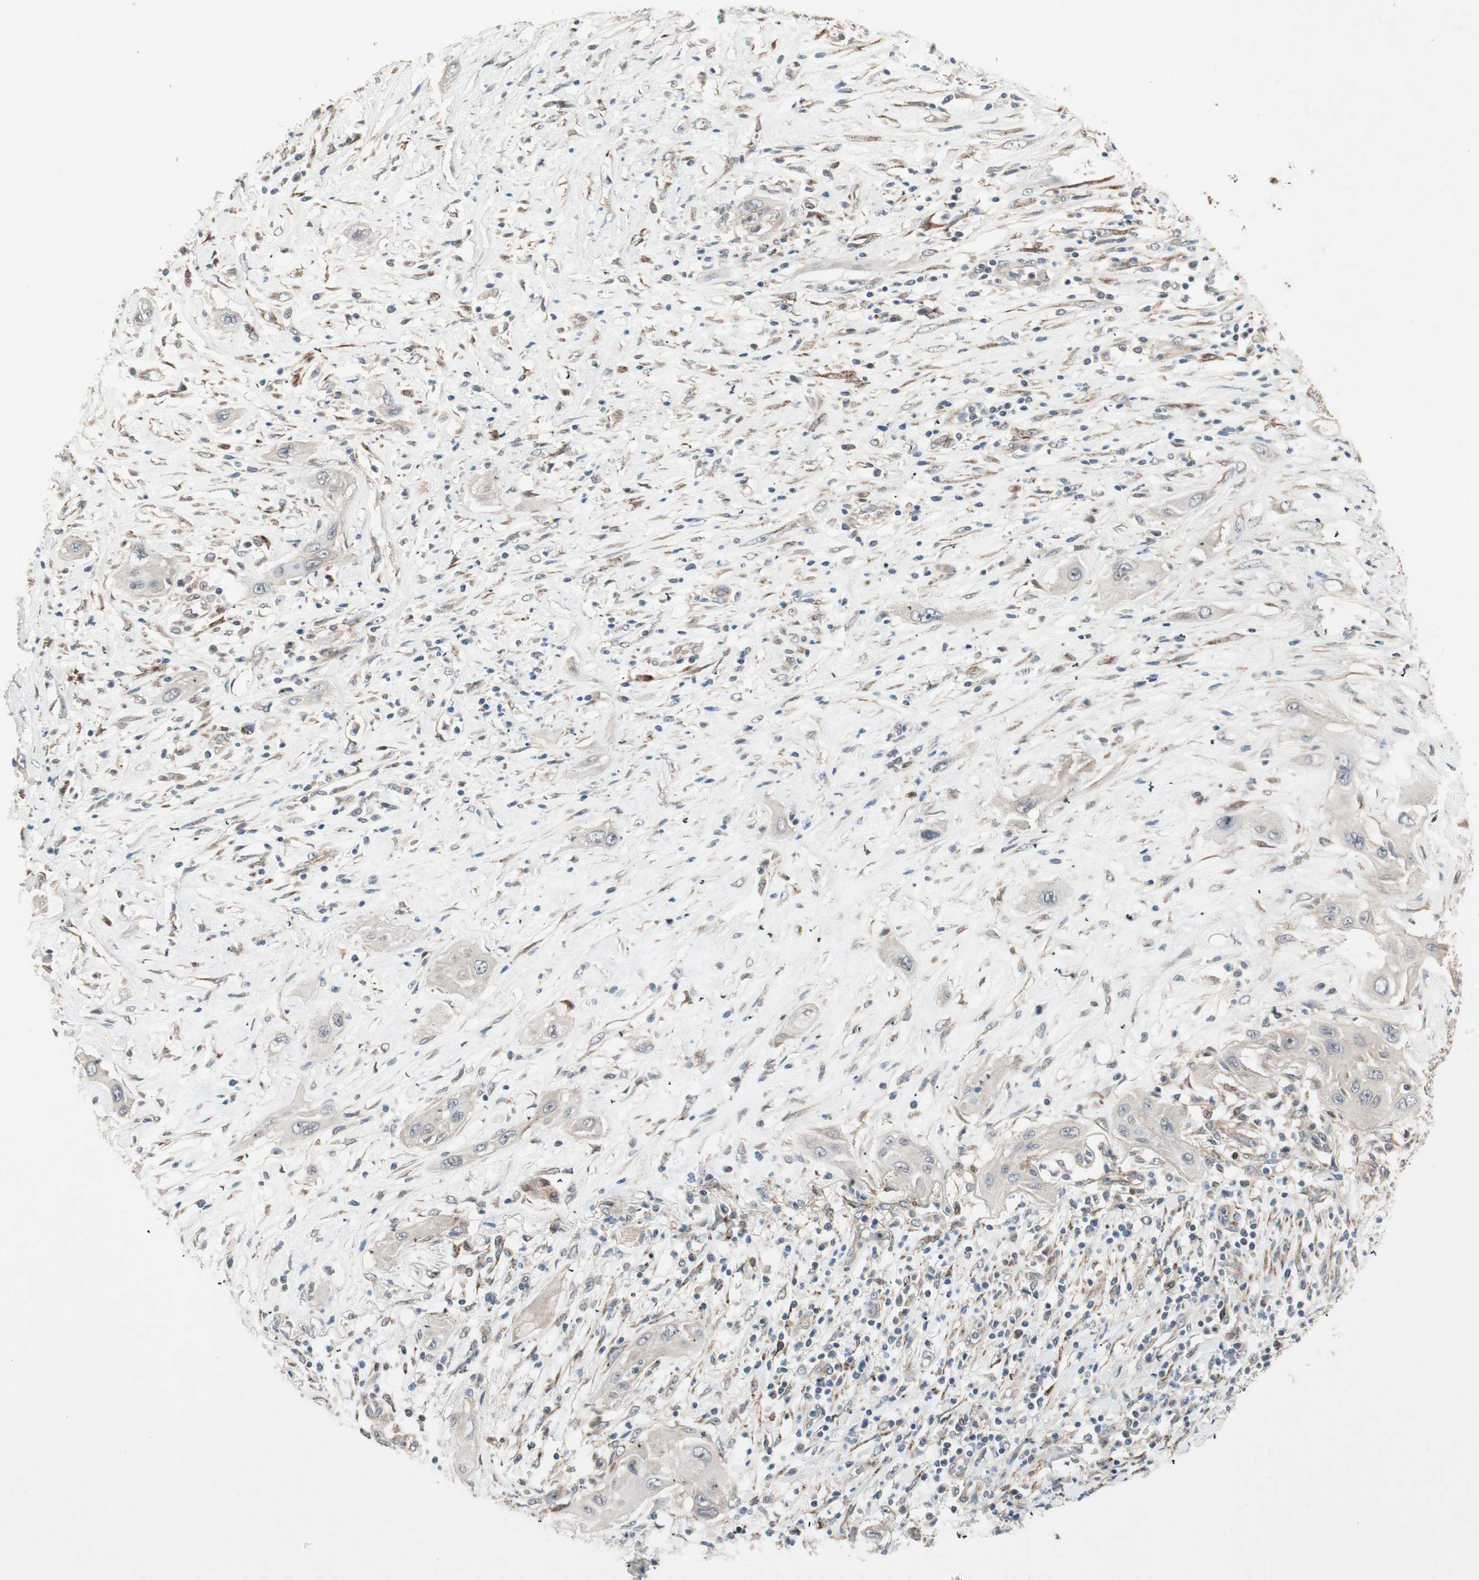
{"staining": {"intensity": "negative", "quantity": "none", "location": "none"}, "tissue": "lung cancer", "cell_type": "Tumor cells", "image_type": "cancer", "snomed": [{"axis": "morphology", "description": "Squamous cell carcinoma, NOS"}, {"axis": "topography", "description": "Lung"}], "caption": "This is an immunohistochemistry histopathology image of human lung squamous cell carcinoma. There is no expression in tumor cells.", "gene": "SDSL", "patient": {"sex": "female", "age": 47}}